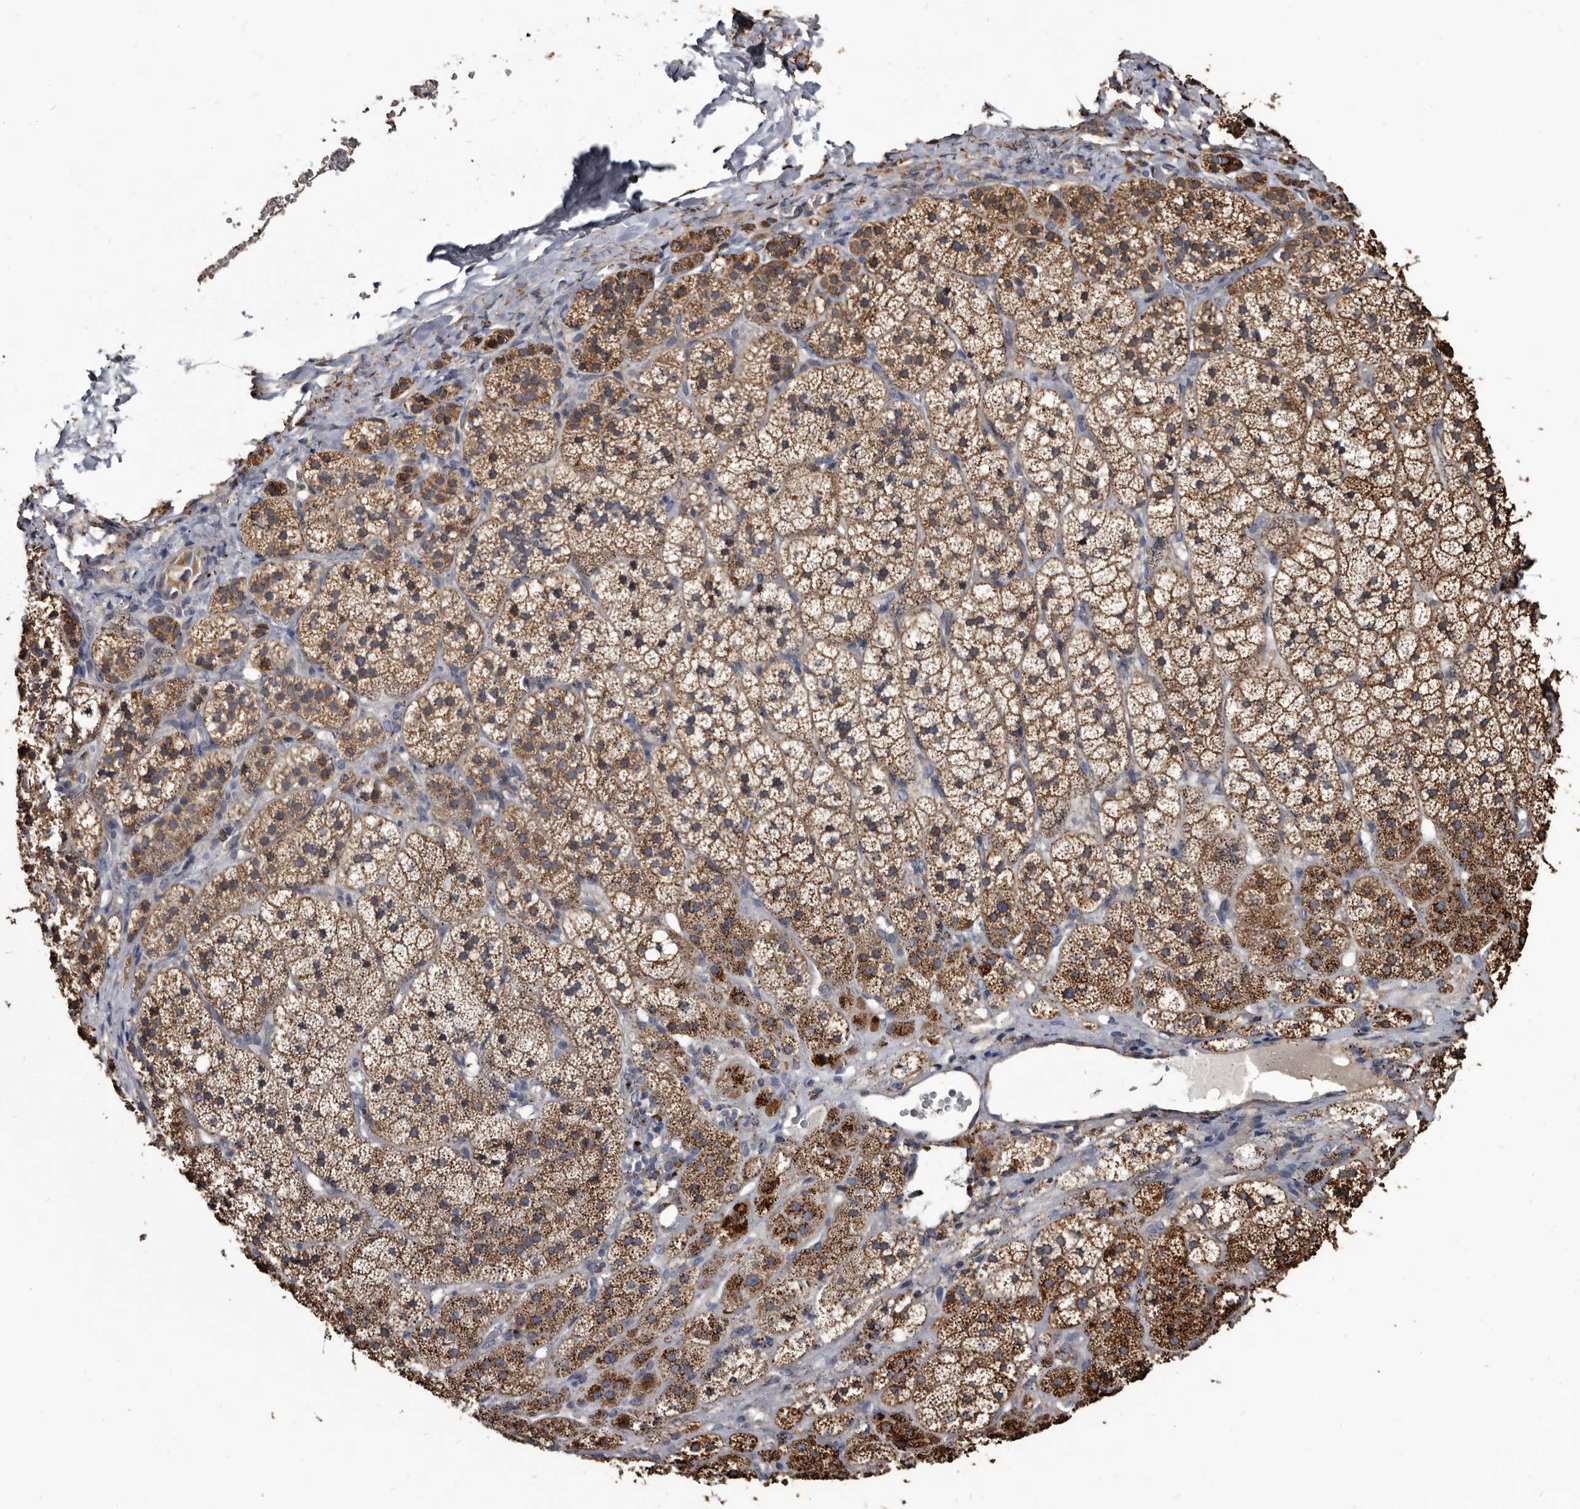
{"staining": {"intensity": "strong", "quantity": ">75%", "location": "cytoplasmic/membranous"}, "tissue": "adrenal gland", "cell_type": "Glandular cells", "image_type": "normal", "snomed": [{"axis": "morphology", "description": "Normal tissue, NOS"}, {"axis": "topography", "description": "Adrenal gland"}], "caption": "An immunohistochemistry (IHC) photomicrograph of benign tissue is shown. Protein staining in brown shows strong cytoplasmic/membranous positivity in adrenal gland within glandular cells.", "gene": "CTSA", "patient": {"sex": "female", "age": 44}}